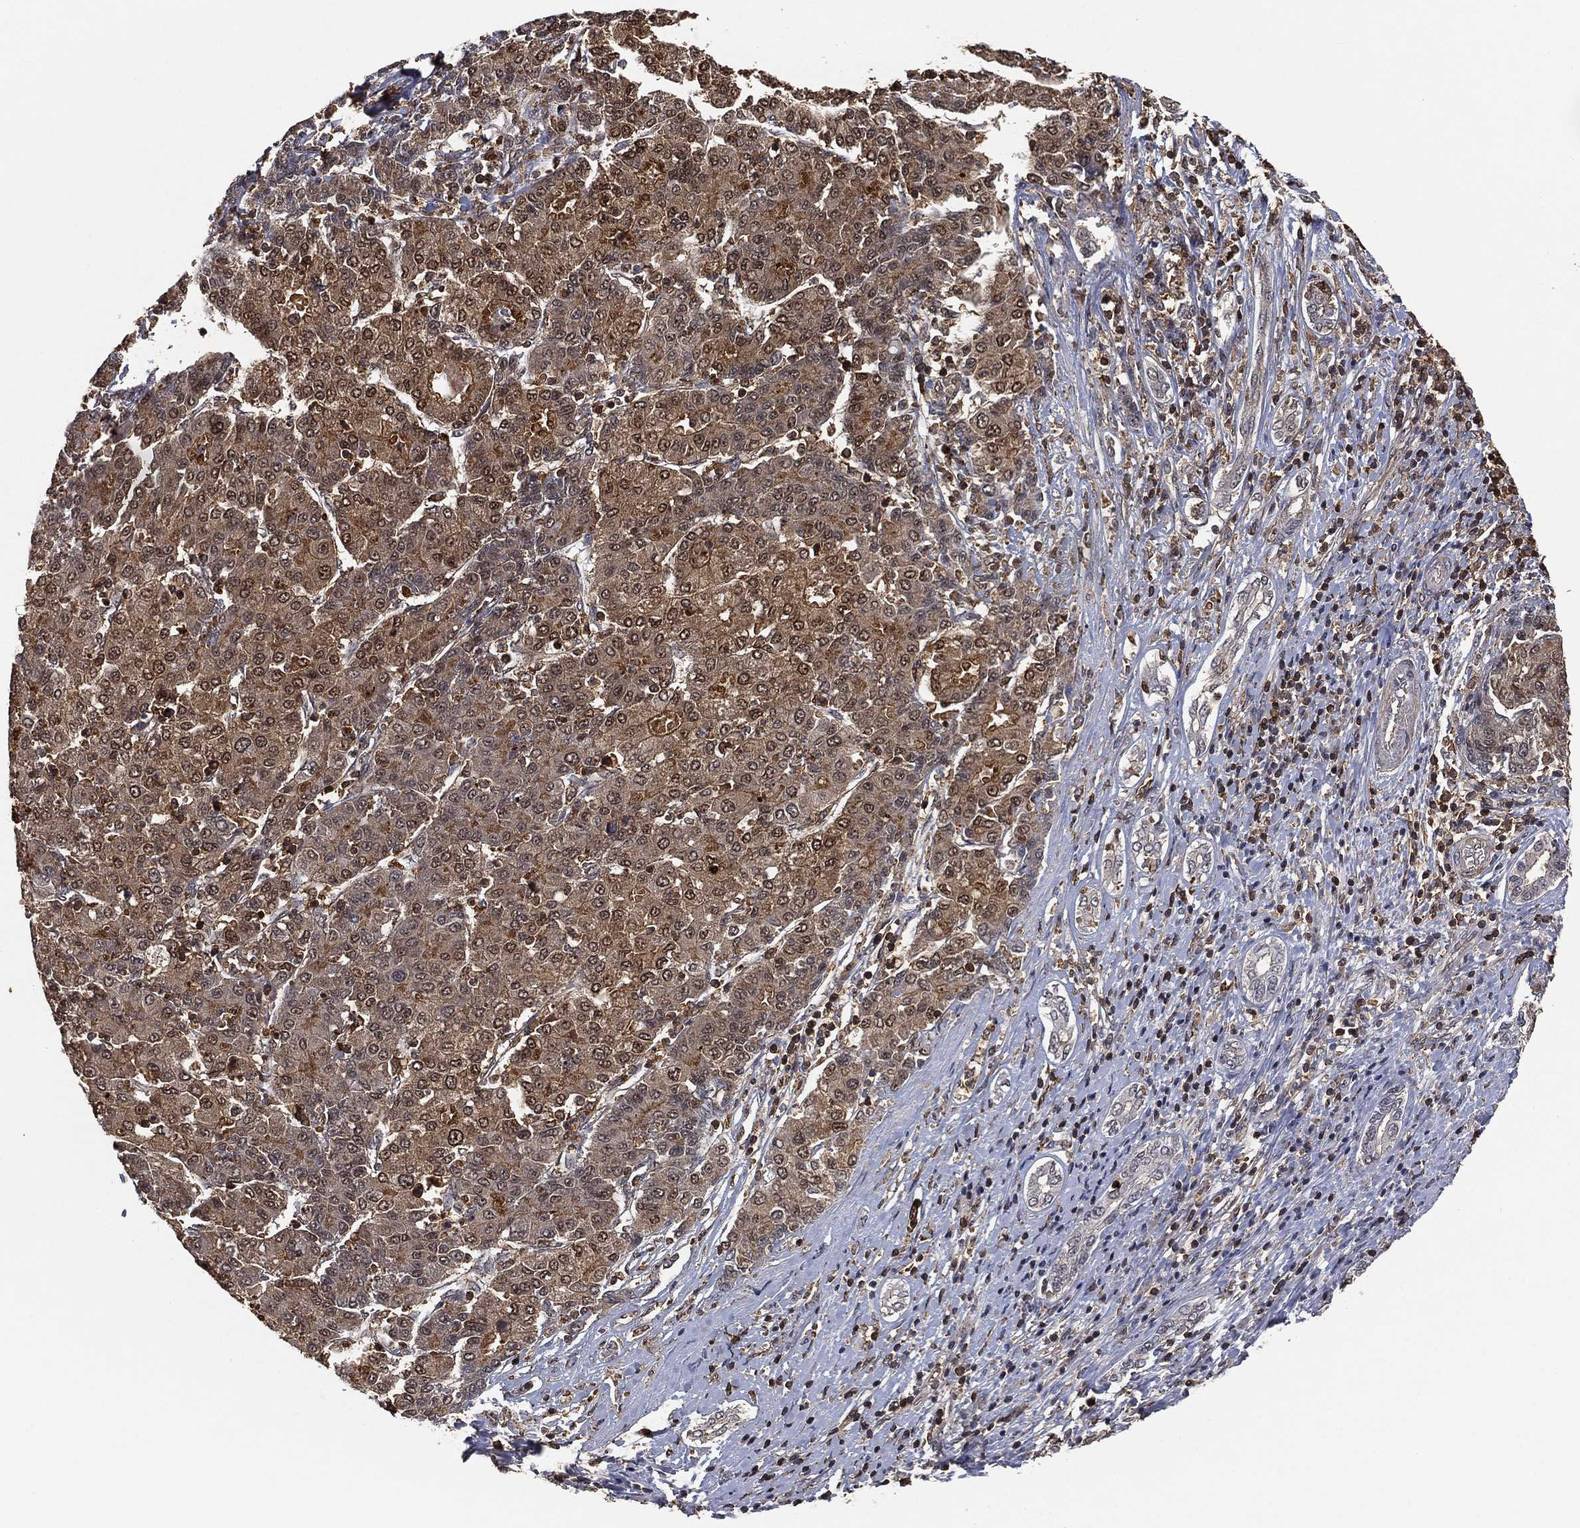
{"staining": {"intensity": "moderate", "quantity": ">75%", "location": "cytoplasmic/membranous,nuclear"}, "tissue": "liver cancer", "cell_type": "Tumor cells", "image_type": "cancer", "snomed": [{"axis": "morphology", "description": "Carcinoma, Hepatocellular, NOS"}, {"axis": "topography", "description": "Liver"}], "caption": "Moderate cytoplasmic/membranous and nuclear expression is present in about >75% of tumor cells in liver cancer (hepatocellular carcinoma).", "gene": "CRYL1", "patient": {"sex": "male", "age": 65}}